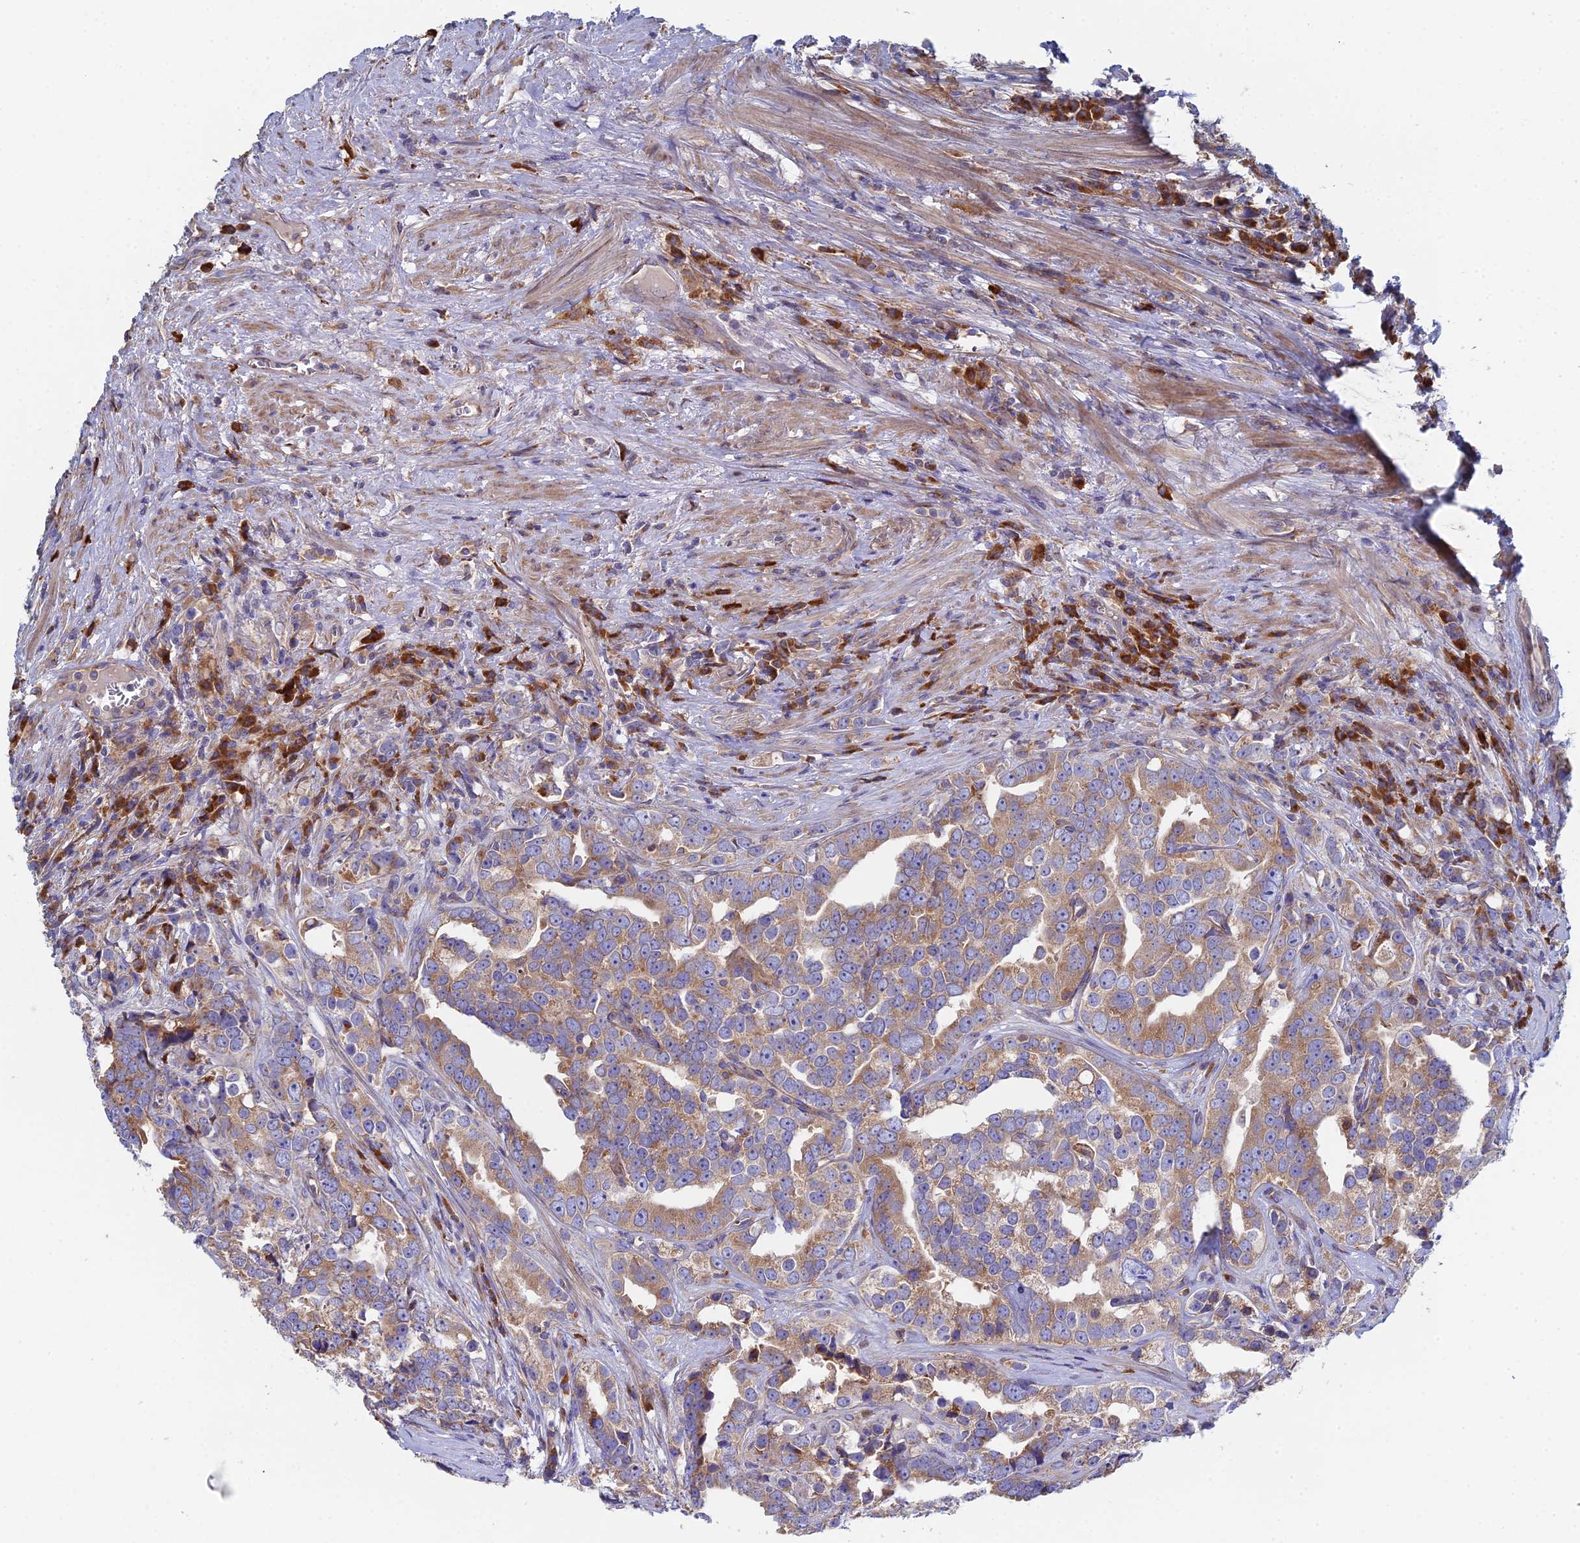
{"staining": {"intensity": "moderate", "quantity": ">75%", "location": "cytoplasmic/membranous"}, "tissue": "prostate cancer", "cell_type": "Tumor cells", "image_type": "cancer", "snomed": [{"axis": "morphology", "description": "Adenocarcinoma, High grade"}, {"axis": "topography", "description": "Prostate"}], "caption": "Immunohistochemistry (IHC) micrograph of human adenocarcinoma (high-grade) (prostate) stained for a protein (brown), which shows medium levels of moderate cytoplasmic/membranous positivity in about >75% of tumor cells.", "gene": "CLCN3", "patient": {"sex": "male", "age": 71}}